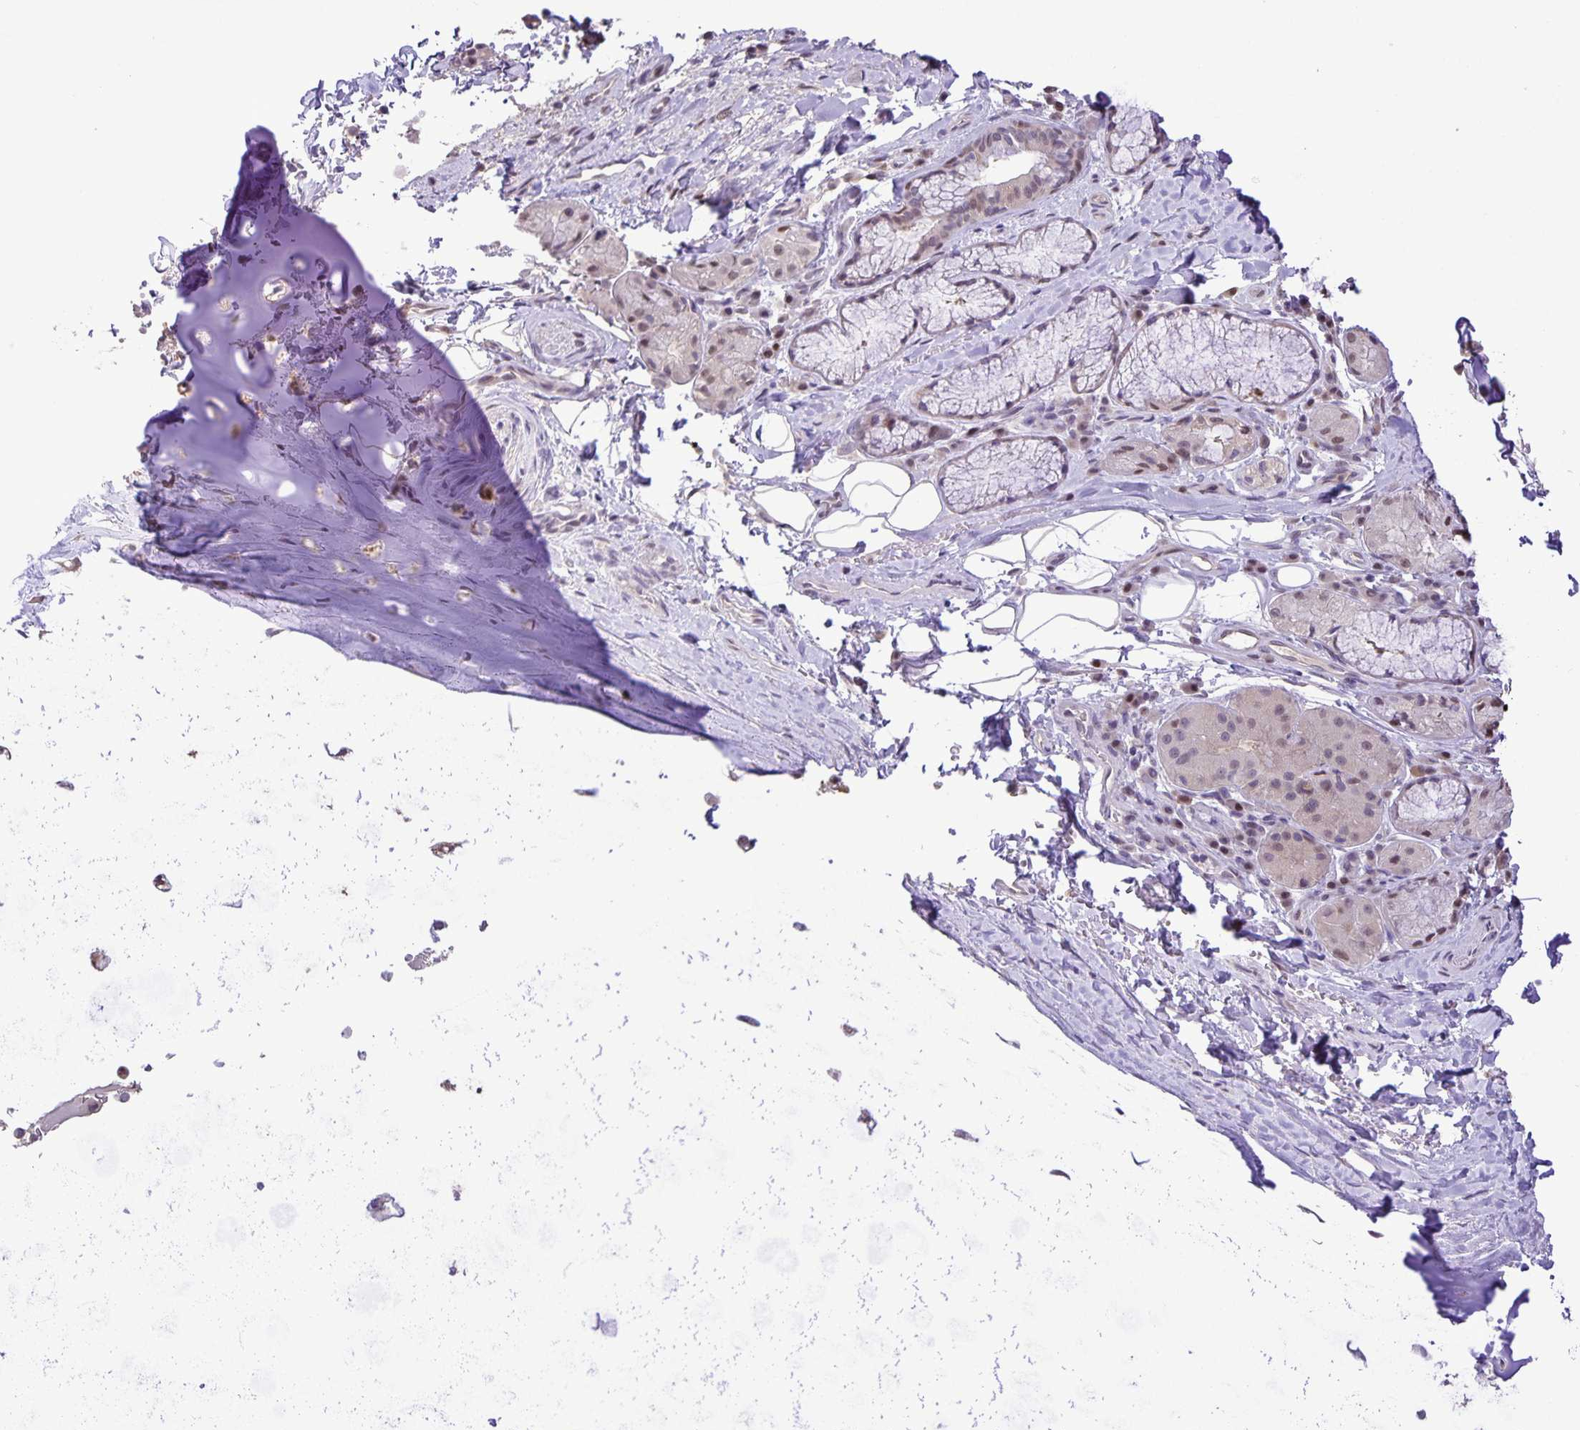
{"staining": {"intensity": "negative", "quantity": "none", "location": "none"}, "tissue": "adipose tissue", "cell_type": "Adipocytes", "image_type": "normal", "snomed": [{"axis": "morphology", "description": "Normal tissue, NOS"}, {"axis": "topography", "description": "Cartilage tissue"}, {"axis": "topography", "description": "Bronchus"}], "caption": "An IHC image of normal adipose tissue is shown. There is no staining in adipocytes of adipose tissue.", "gene": "ONECUT2", "patient": {"sex": "male", "age": 64}}